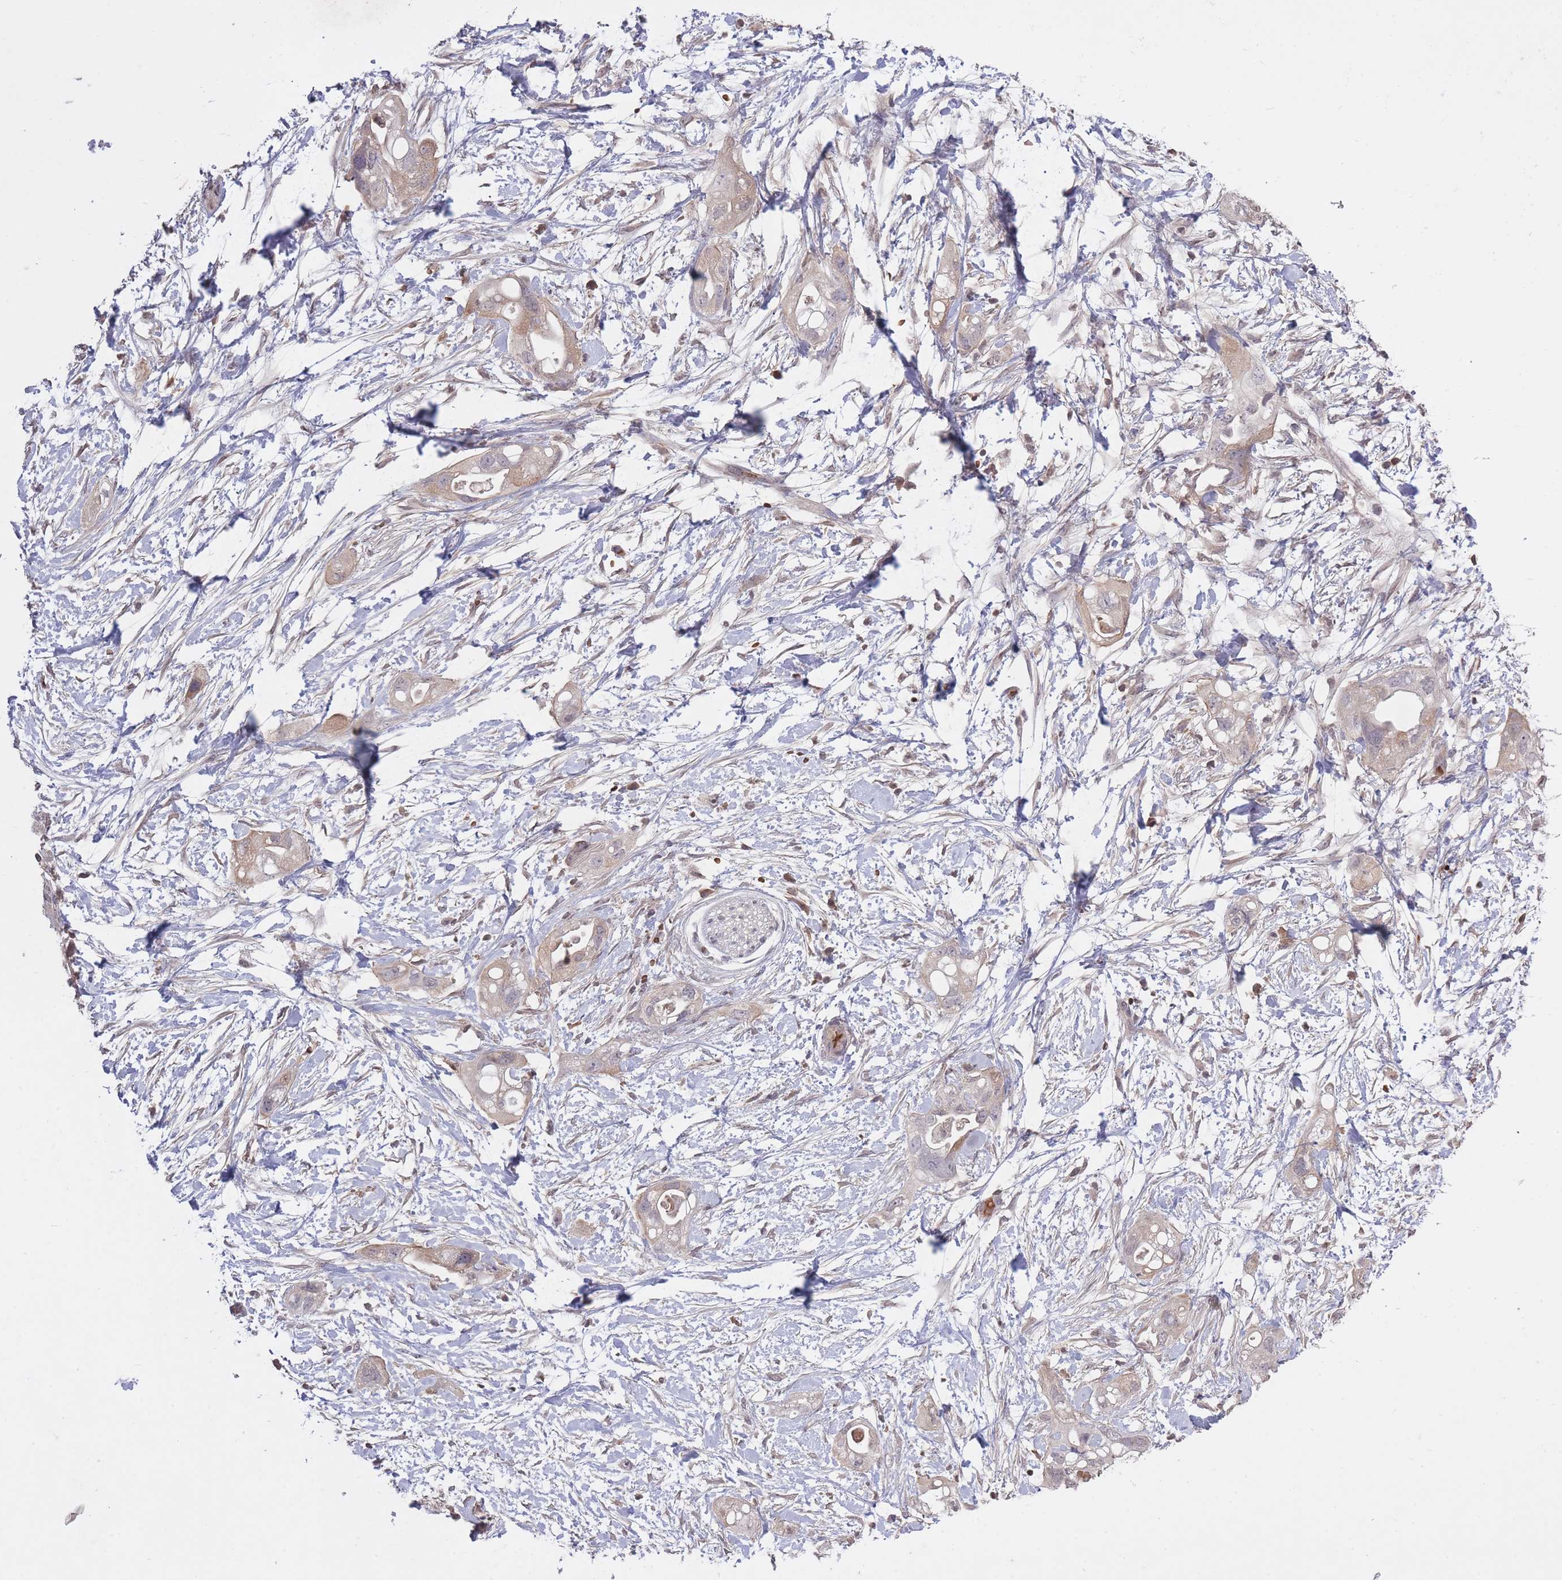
{"staining": {"intensity": "weak", "quantity": "<25%", "location": "cytoplasmic/membranous"}, "tissue": "pancreatic cancer", "cell_type": "Tumor cells", "image_type": "cancer", "snomed": [{"axis": "morphology", "description": "Adenocarcinoma, NOS"}, {"axis": "topography", "description": "Pancreas"}], "caption": "Immunohistochemistry (IHC) image of pancreatic cancer (adenocarcinoma) stained for a protein (brown), which shows no staining in tumor cells.", "gene": "ADCYAP1R1", "patient": {"sex": "female", "age": 72}}